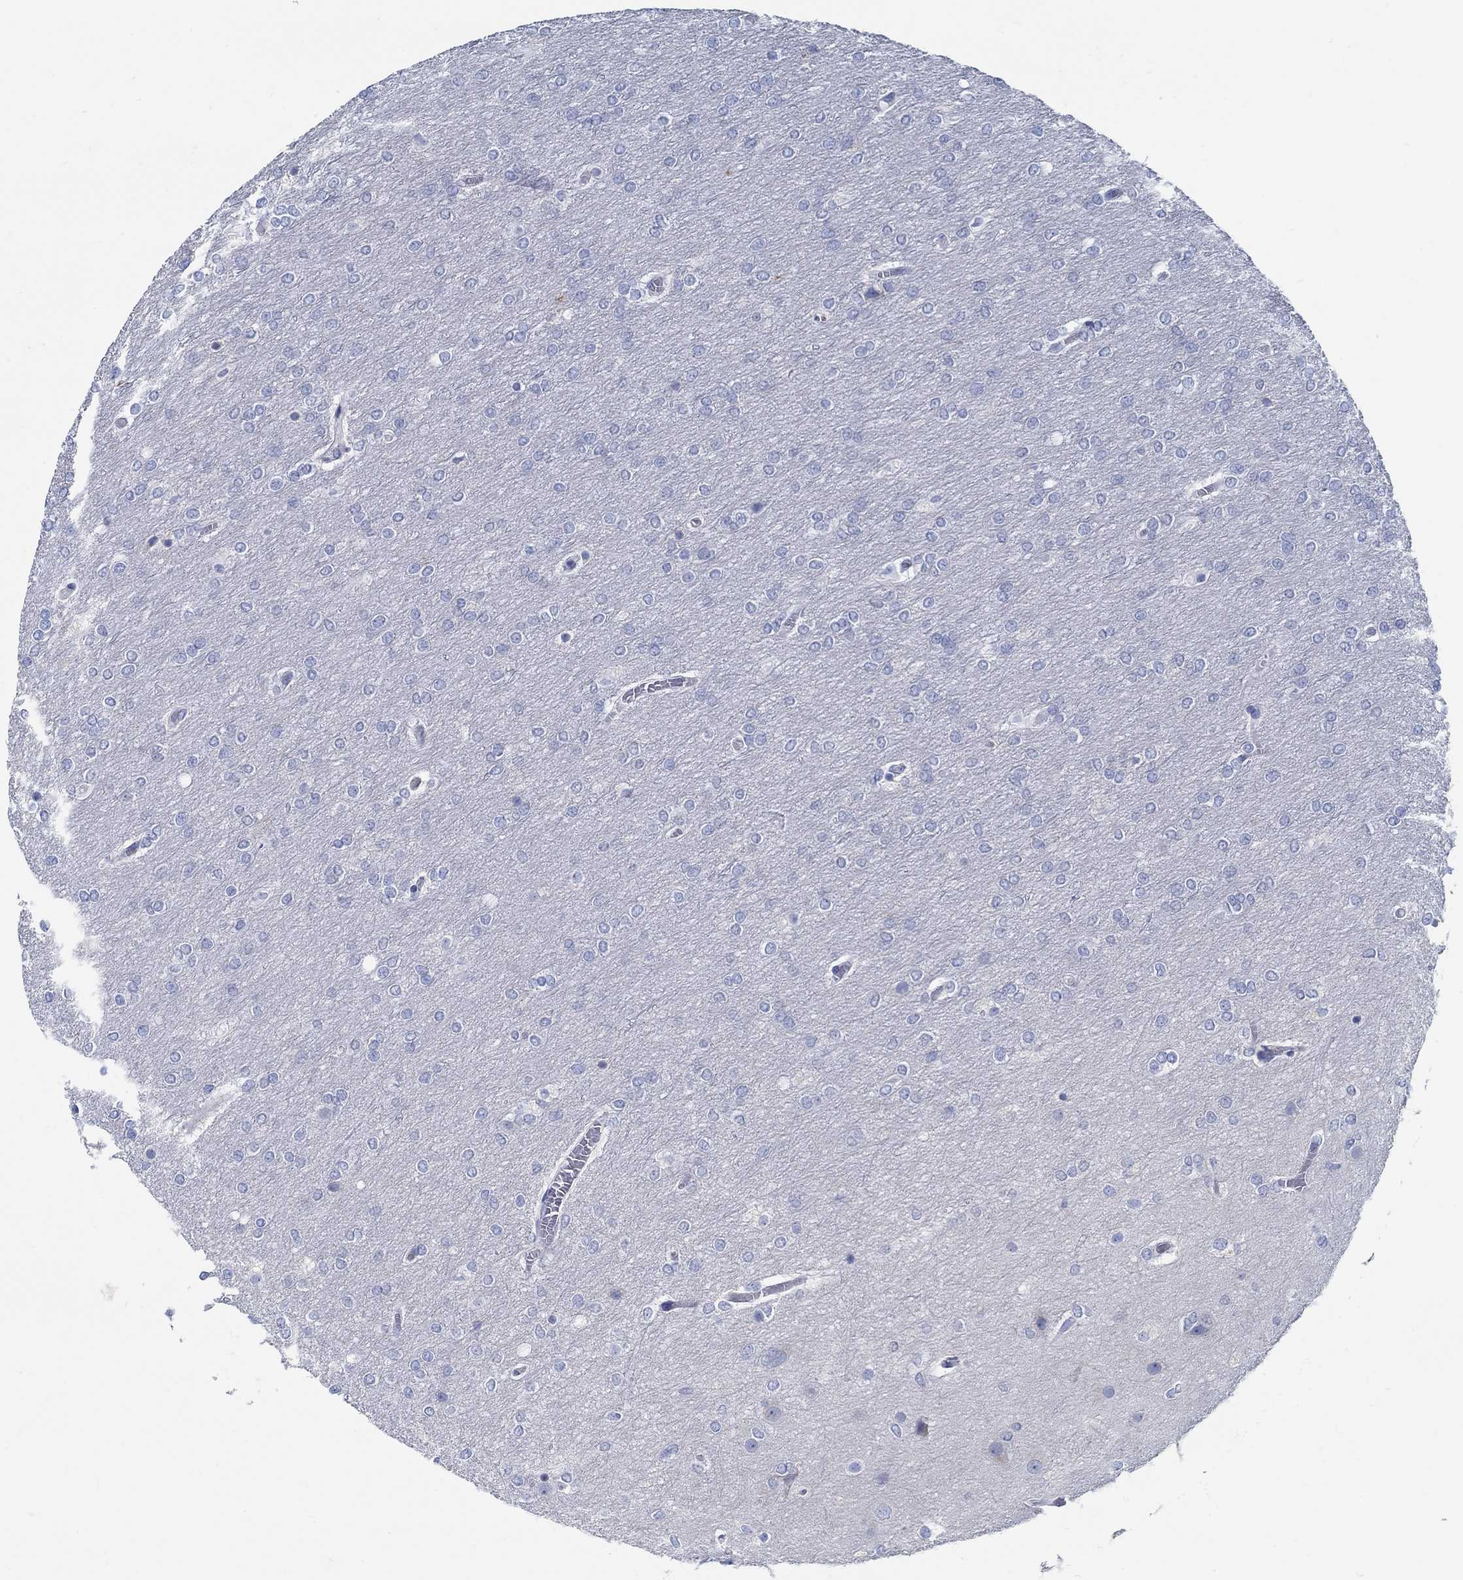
{"staining": {"intensity": "negative", "quantity": "none", "location": "none"}, "tissue": "glioma", "cell_type": "Tumor cells", "image_type": "cancer", "snomed": [{"axis": "morphology", "description": "Glioma, malignant, High grade"}, {"axis": "topography", "description": "Brain"}], "caption": "Tumor cells are negative for protein expression in human glioma.", "gene": "C15orf39", "patient": {"sex": "female", "age": 61}}